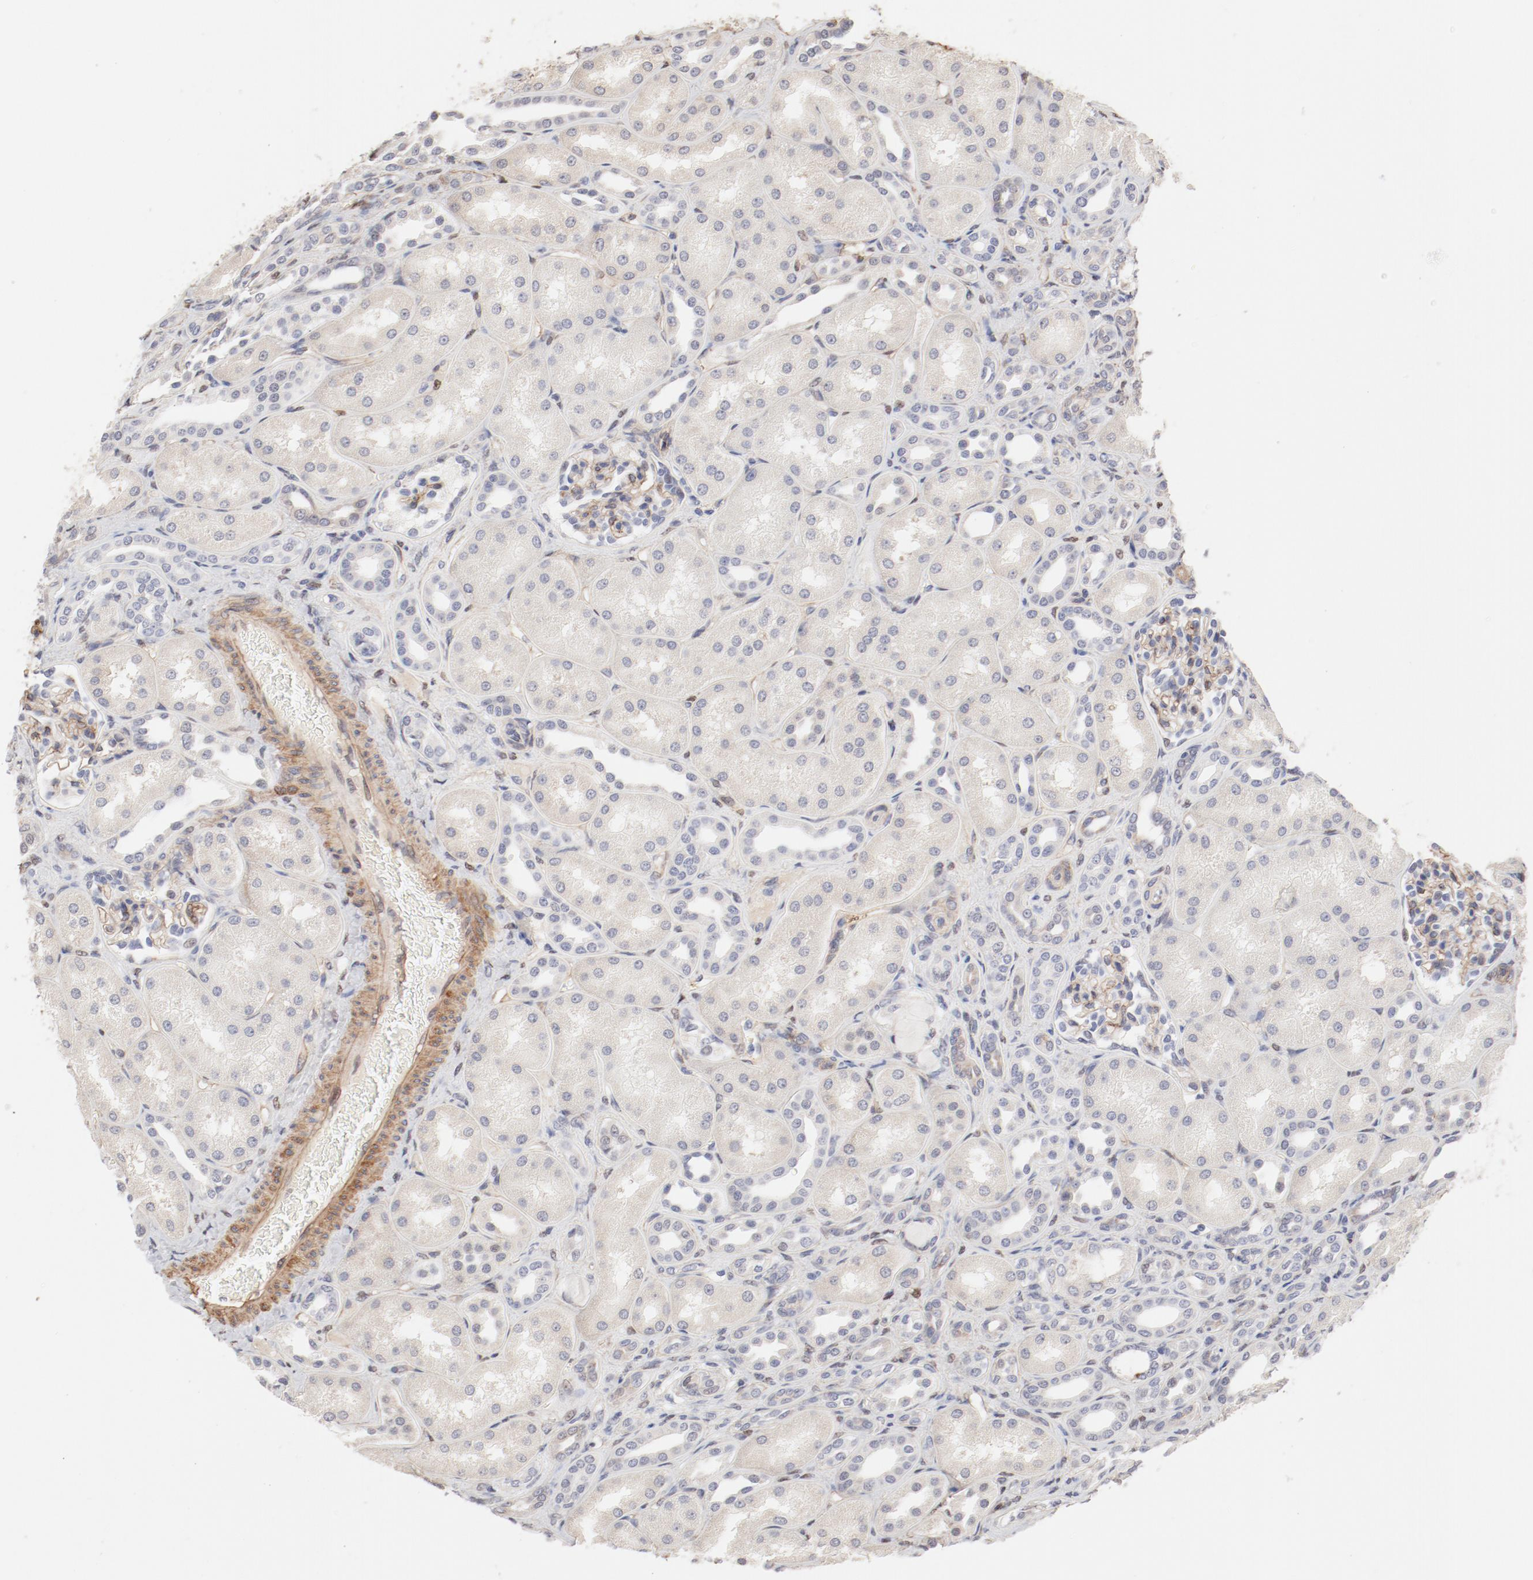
{"staining": {"intensity": "negative", "quantity": "none", "location": "none"}, "tissue": "kidney", "cell_type": "Cells in glomeruli", "image_type": "normal", "snomed": [{"axis": "morphology", "description": "Normal tissue, NOS"}, {"axis": "topography", "description": "Kidney"}], "caption": "Immunohistochemistry (IHC) photomicrograph of benign kidney stained for a protein (brown), which demonstrates no staining in cells in glomeruli. (DAB (3,3'-diaminobenzidine) immunohistochemistry with hematoxylin counter stain).", "gene": "MAGED4B", "patient": {"sex": "male", "age": 7}}